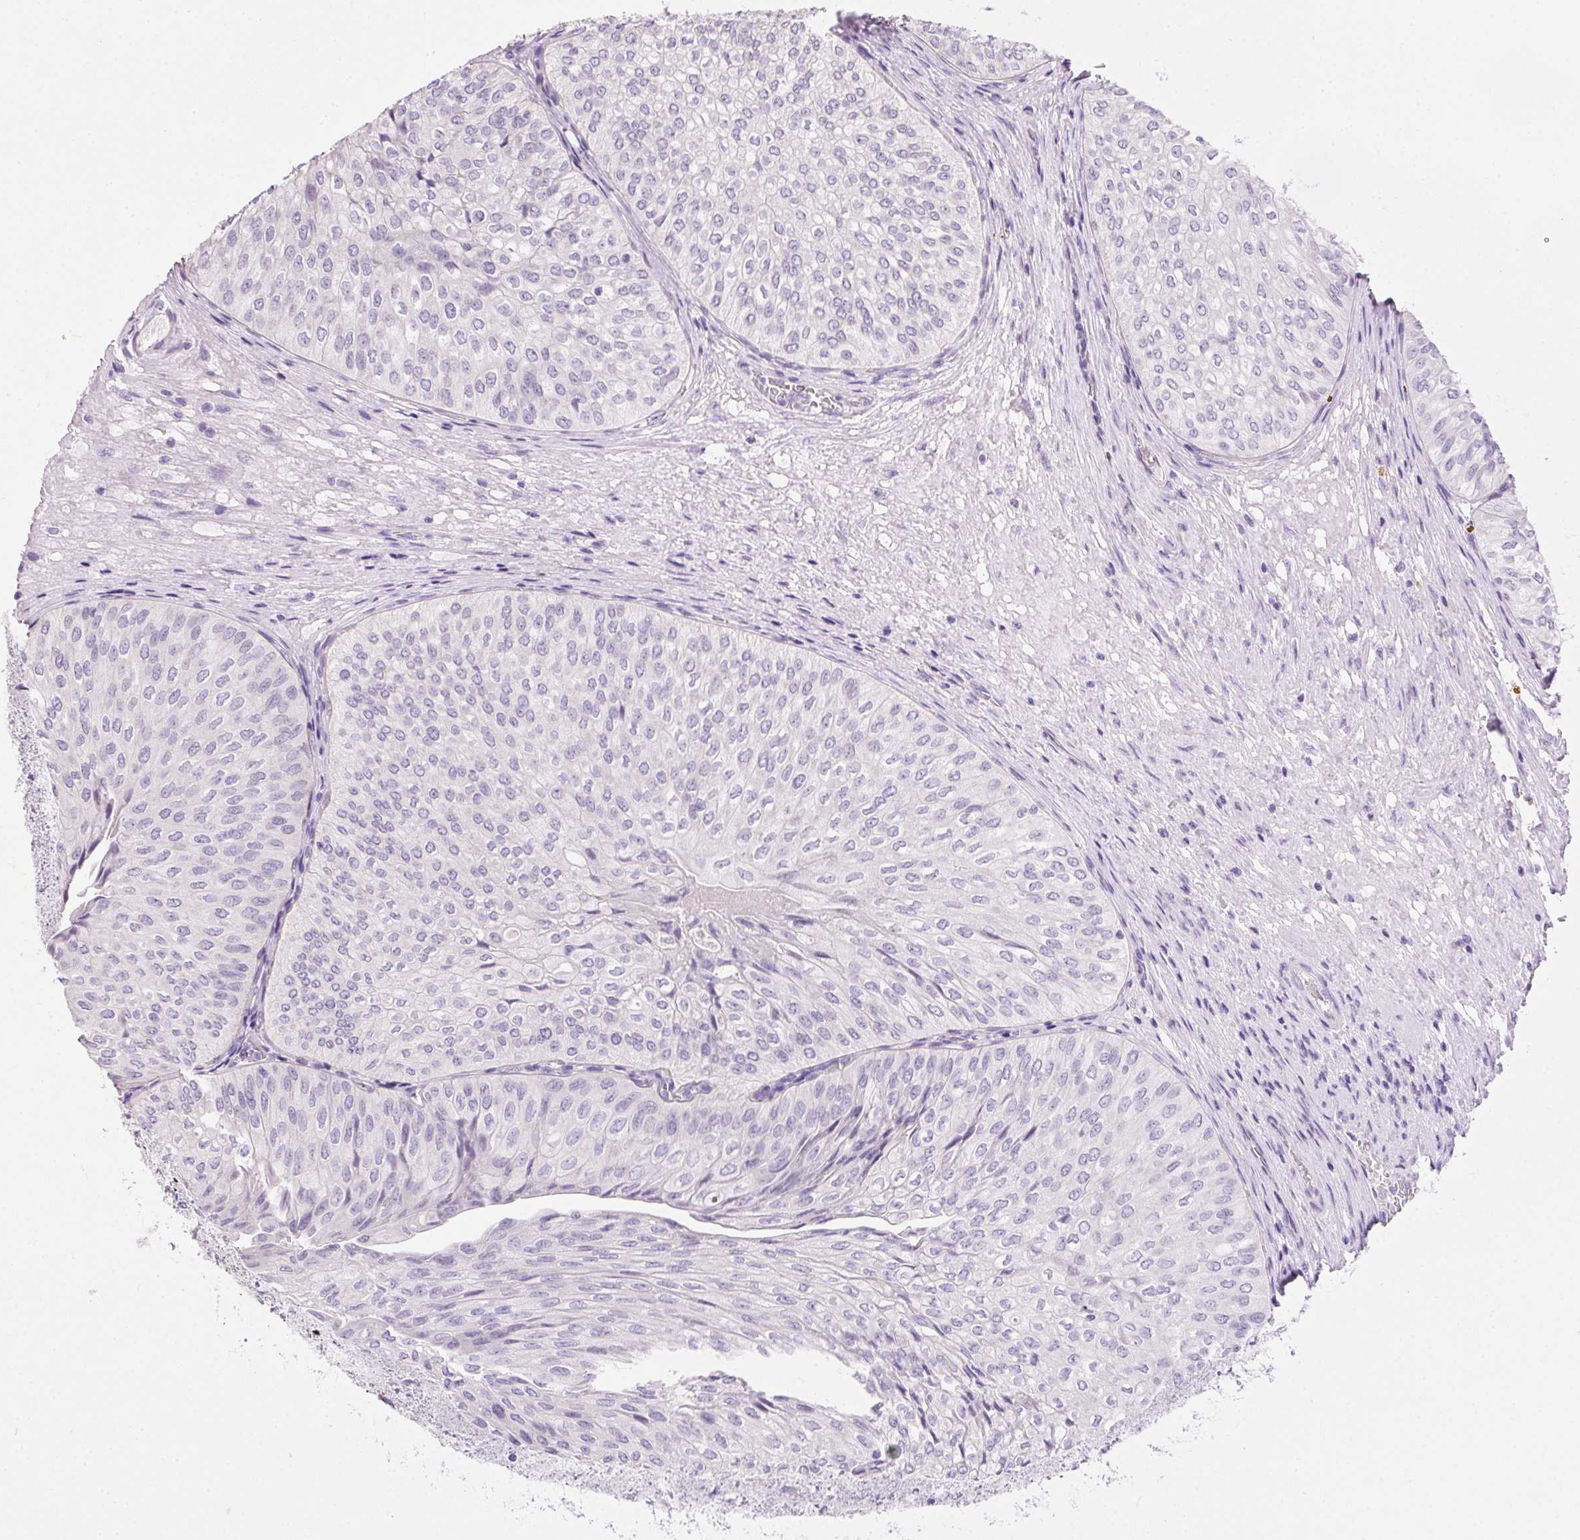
{"staining": {"intensity": "negative", "quantity": "none", "location": "none"}, "tissue": "urothelial cancer", "cell_type": "Tumor cells", "image_type": "cancer", "snomed": [{"axis": "morphology", "description": "Urothelial carcinoma, NOS"}, {"axis": "topography", "description": "Urinary bladder"}], "caption": "Immunohistochemistry (IHC) micrograph of neoplastic tissue: human transitional cell carcinoma stained with DAB (3,3'-diaminobenzidine) reveals no significant protein staining in tumor cells.", "gene": "AQP5", "patient": {"sex": "male", "age": 62}}